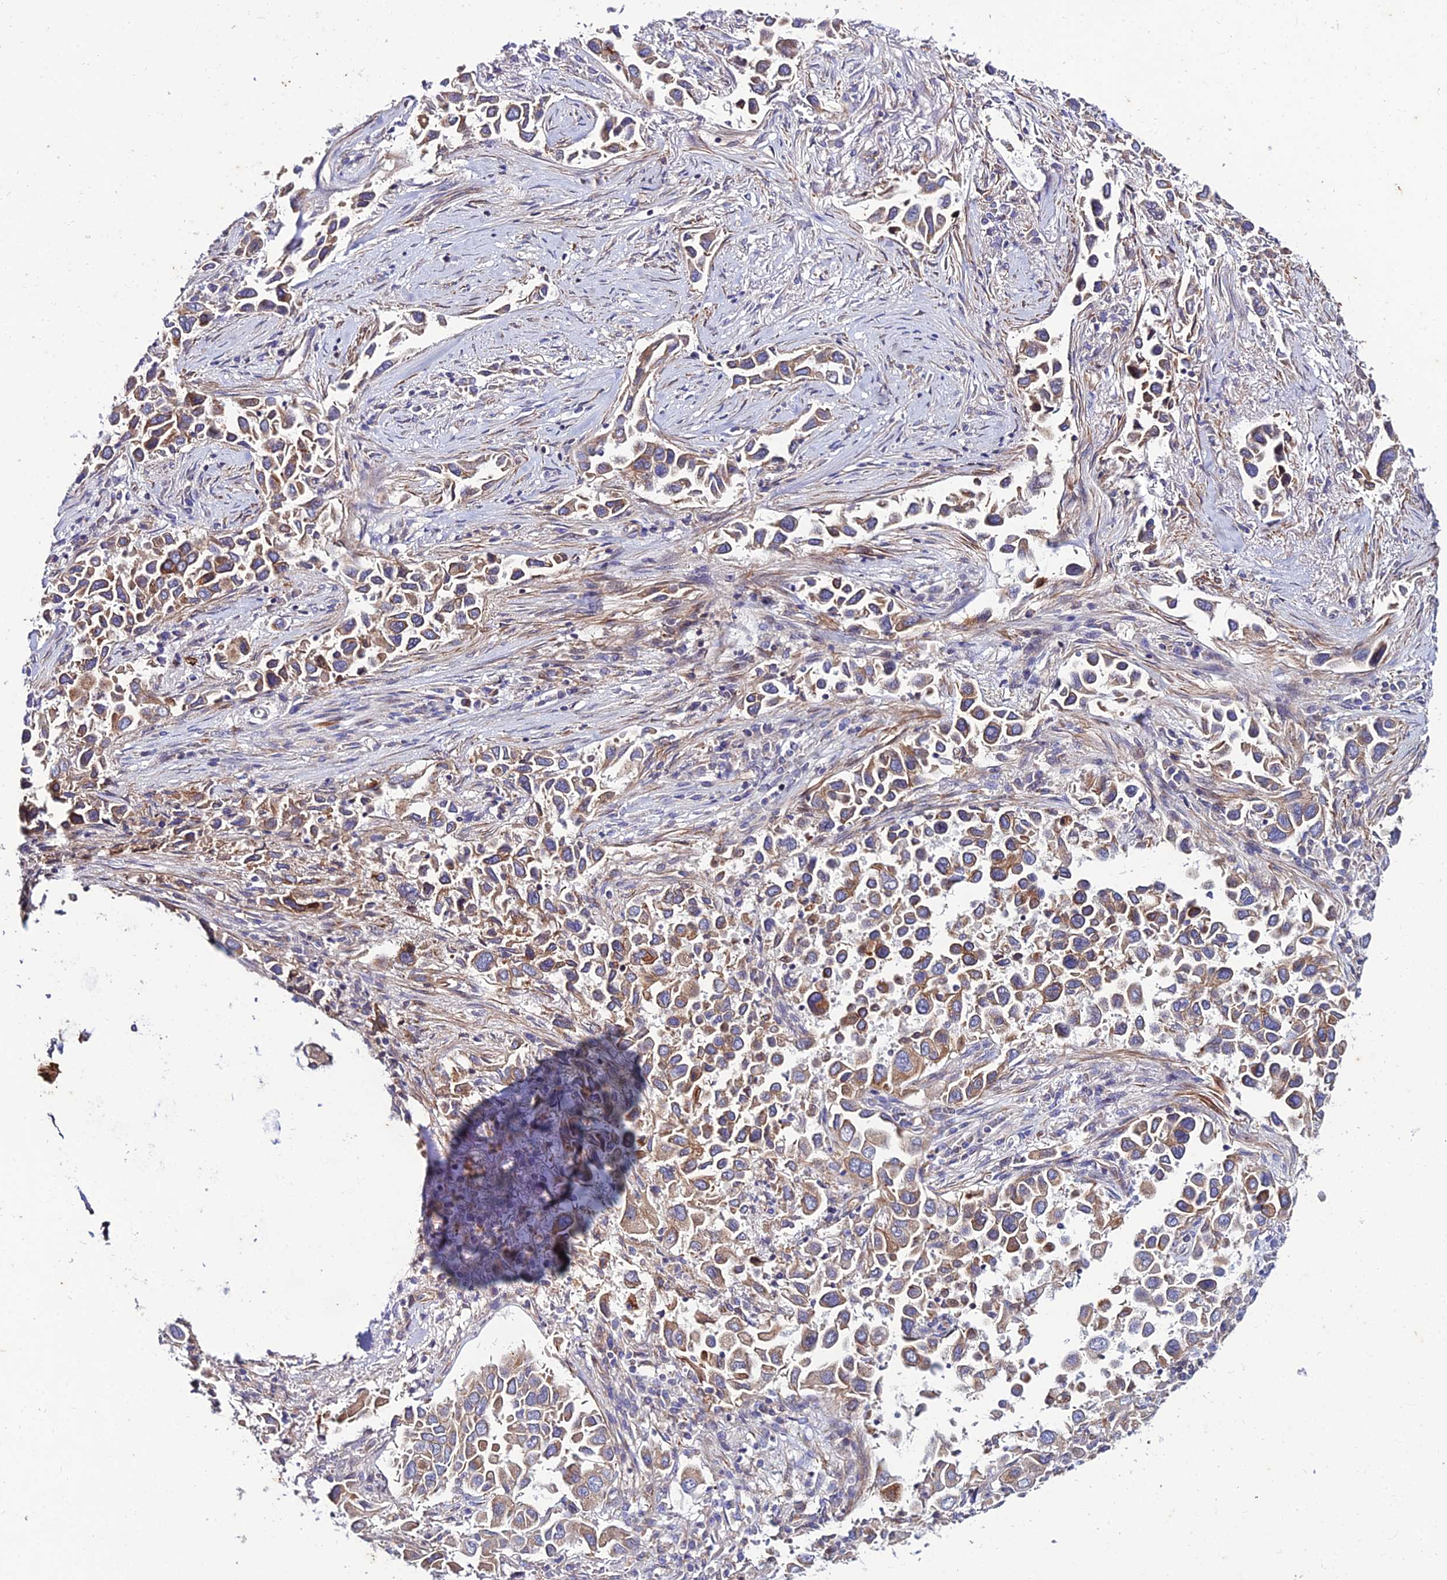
{"staining": {"intensity": "moderate", "quantity": ">75%", "location": "cytoplasmic/membranous"}, "tissue": "lung cancer", "cell_type": "Tumor cells", "image_type": "cancer", "snomed": [{"axis": "morphology", "description": "Adenocarcinoma, NOS"}, {"axis": "topography", "description": "Lung"}], "caption": "The photomicrograph shows a brown stain indicating the presence of a protein in the cytoplasmic/membranous of tumor cells in adenocarcinoma (lung).", "gene": "ARL6IP1", "patient": {"sex": "female", "age": 76}}